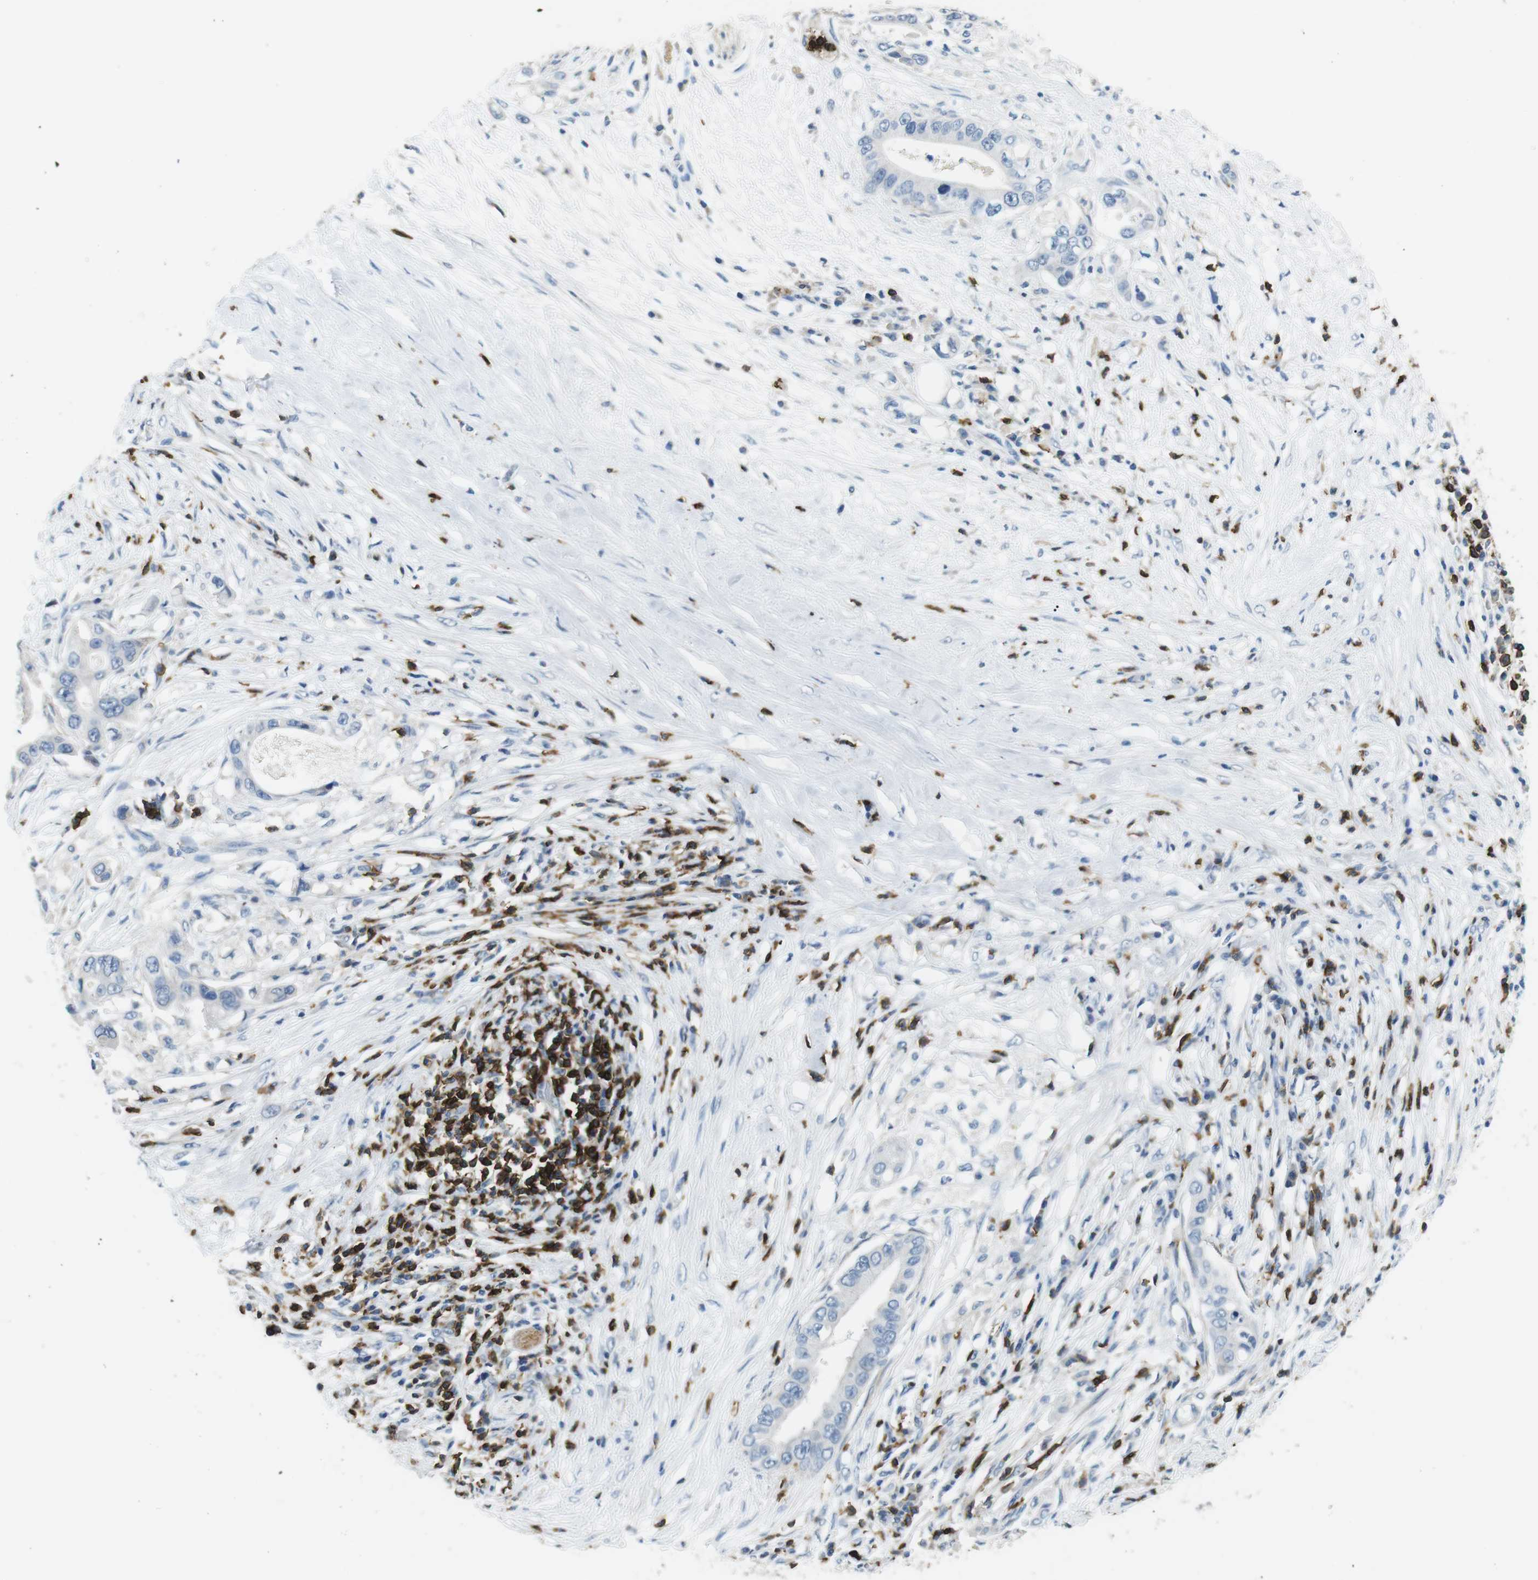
{"staining": {"intensity": "negative", "quantity": "none", "location": "none"}, "tissue": "pancreatic cancer", "cell_type": "Tumor cells", "image_type": "cancer", "snomed": [{"axis": "morphology", "description": "Adenocarcinoma, NOS"}, {"axis": "topography", "description": "Pancreas"}], "caption": "IHC of pancreatic adenocarcinoma demonstrates no positivity in tumor cells.", "gene": "CD6", "patient": {"sex": "male", "age": 77}}